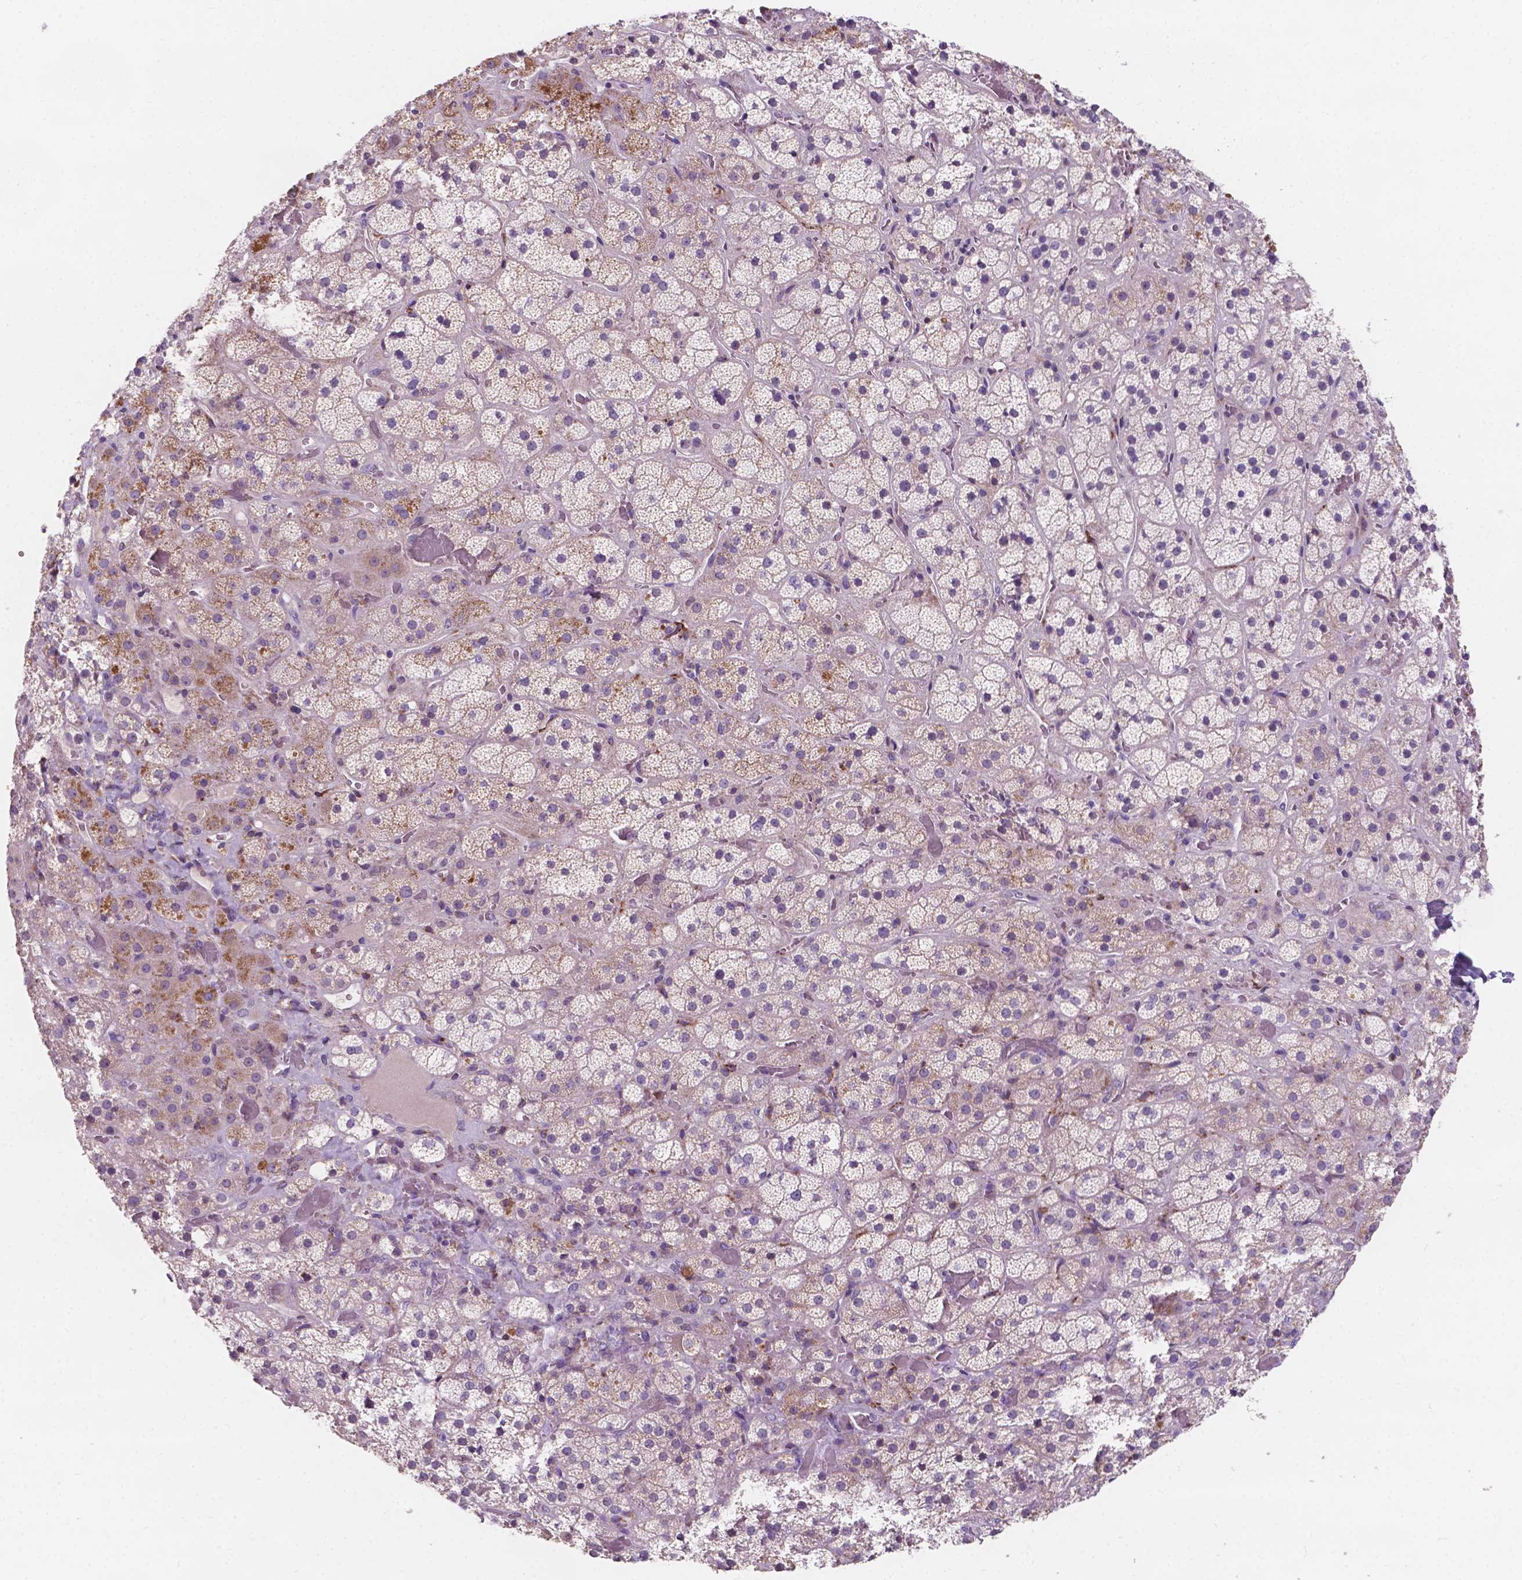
{"staining": {"intensity": "moderate", "quantity": "<25%", "location": "cytoplasmic/membranous"}, "tissue": "adrenal gland", "cell_type": "Glandular cells", "image_type": "normal", "snomed": [{"axis": "morphology", "description": "Normal tissue, NOS"}, {"axis": "topography", "description": "Adrenal gland"}], "caption": "Moderate cytoplasmic/membranous positivity is seen in about <25% of glandular cells in unremarkable adrenal gland. Nuclei are stained in blue.", "gene": "IREB2", "patient": {"sex": "male", "age": 57}}